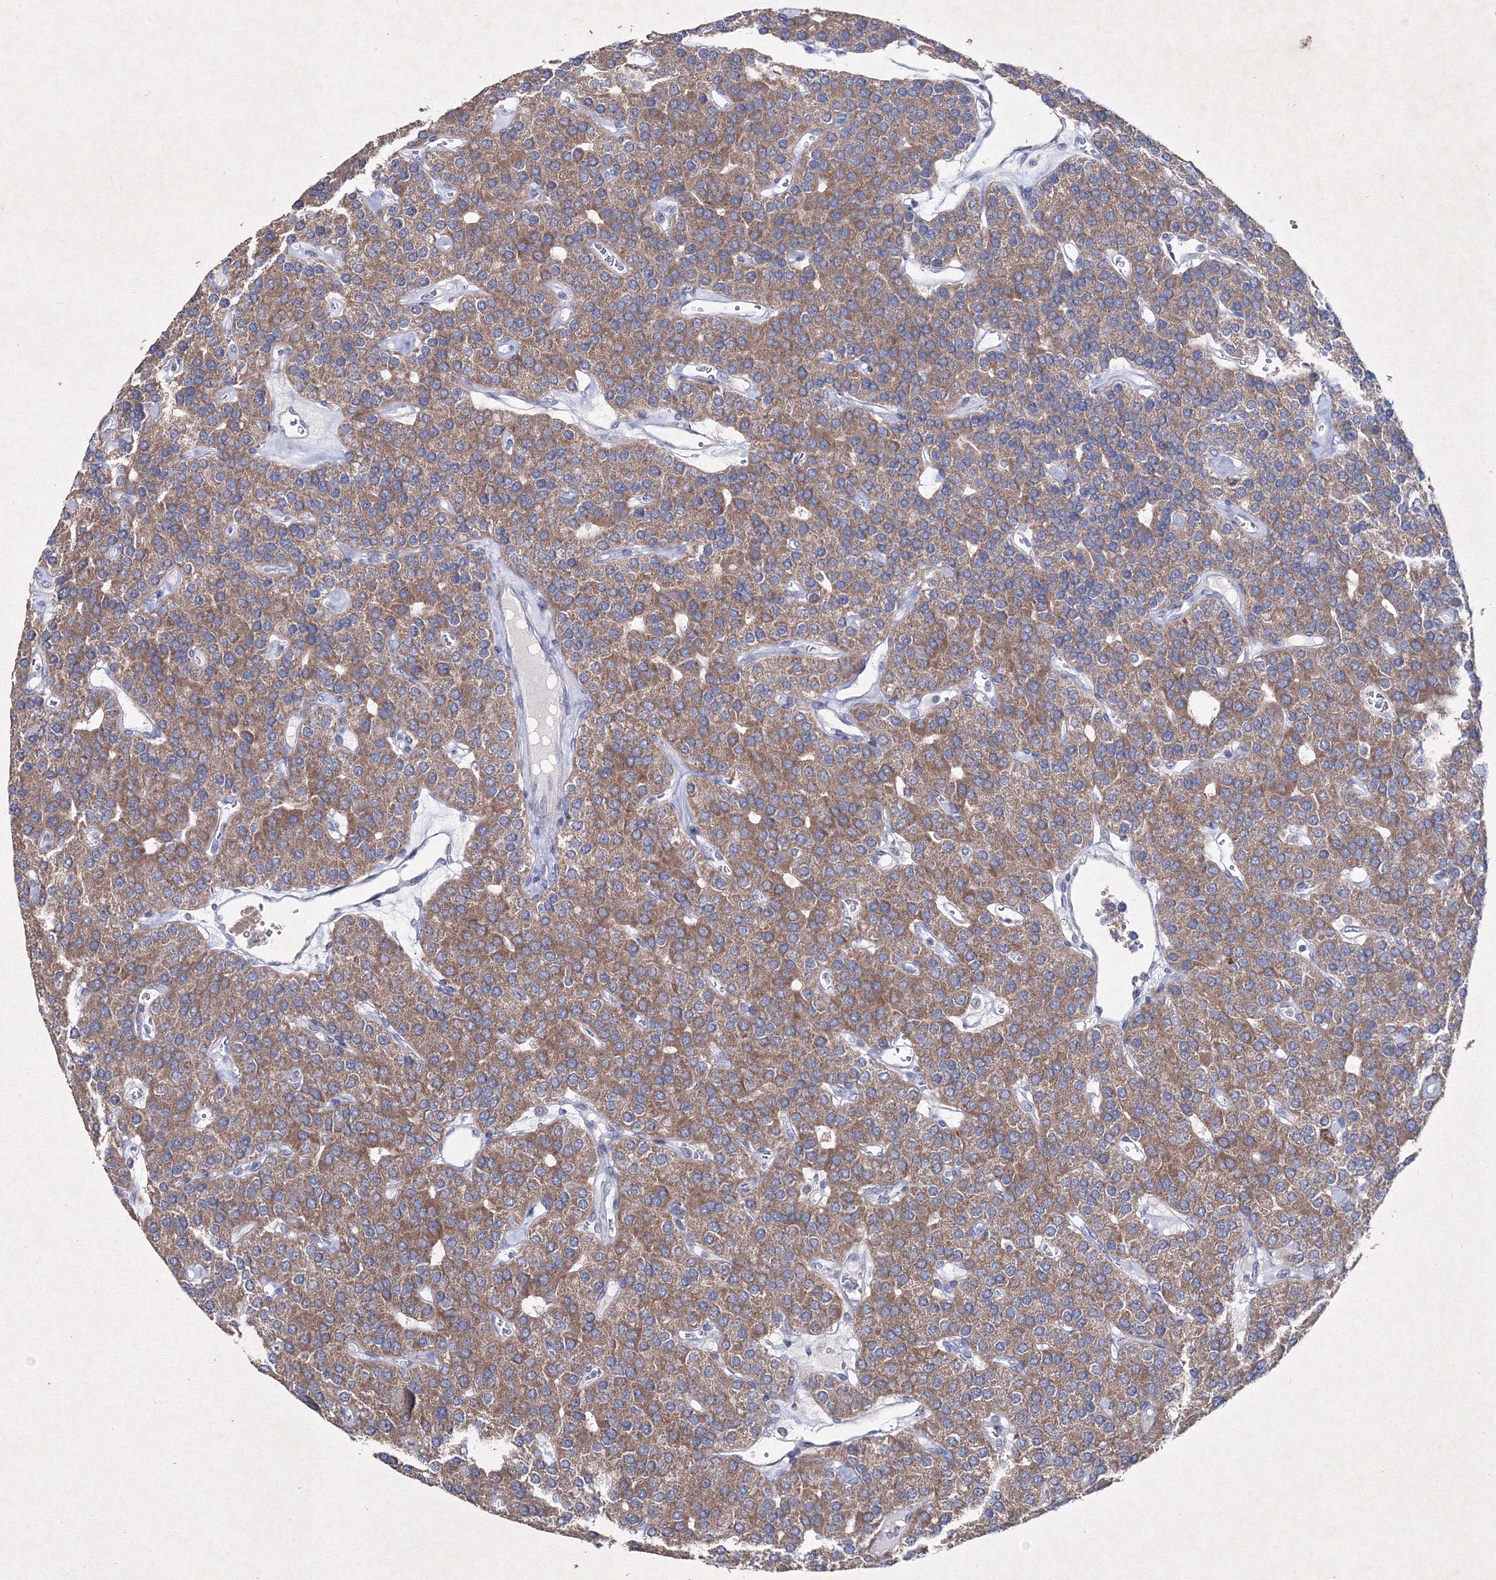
{"staining": {"intensity": "moderate", "quantity": ">75%", "location": "cytoplasmic/membranous"}, "tissue": "parathyroid gland", "cell_type": "Glandular cells", "image_type": "normal", "snomed": [{"axis": "morphology", "description": "Normal tissue, NOS"}, {"axis": "morphology", "description": "Adenoma, NOS"}, {"axis": "topography", "description": "Parathyroid gland"}], "caption": "IHC (DAB (3,3'-diaminobenzidine)) staining of normal human parathyroid gland displays moderate cytoplasmic/membranous protein staining in approximately >75% of glandular cells.", "gene": "SMIM29", "patient": {"sex": "female", "age": 86}}